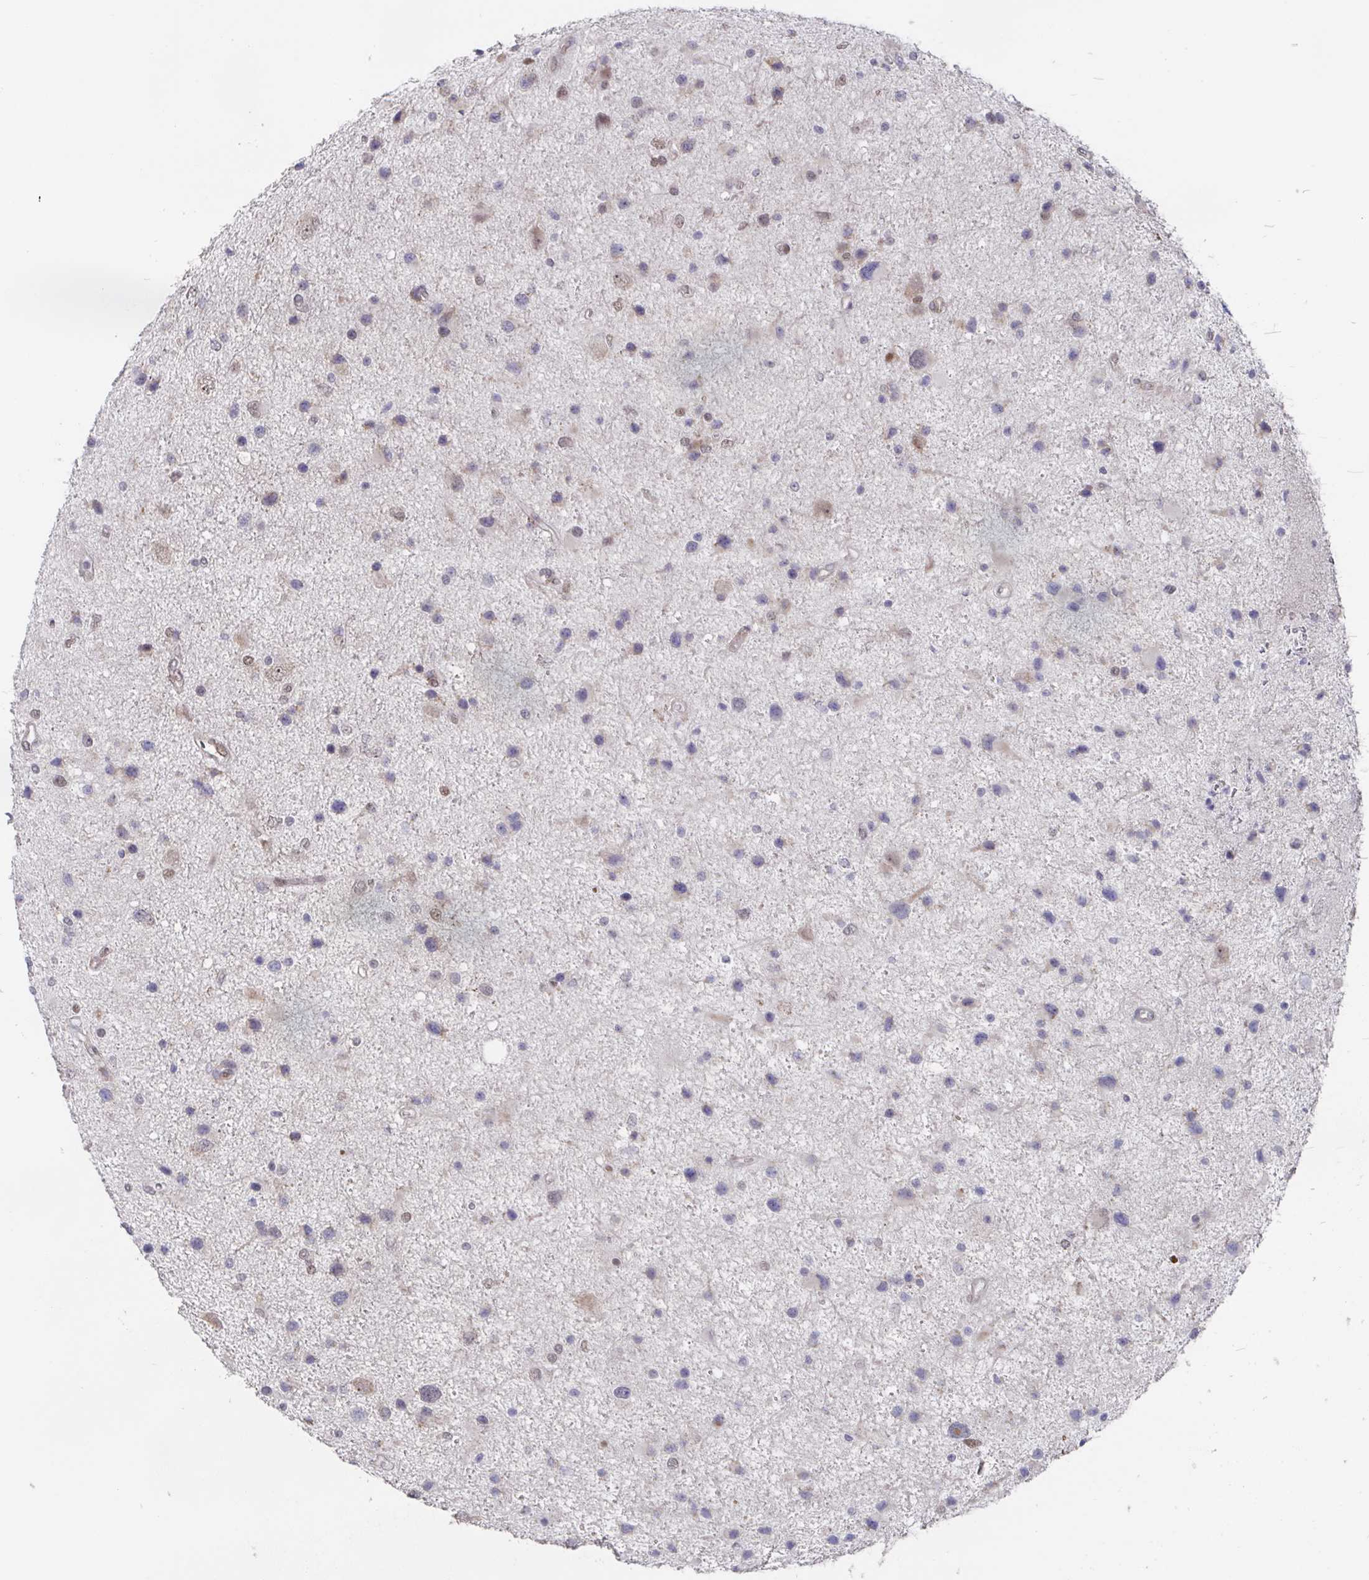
{"staining": {"intensity": "negative", "quantity": "none", "location": "none"}, "tissue": "glioma", "cell_type": "Tumor cells", "image_type": "cancer", "snomed": [{"axis": "morphology", "description": "Glioma, malignant, Low grade"}, {"axis": "topography", "description": "Brain"}], "caption": "DAB immunohistochemical staining of malignant glioma (low-grade) demonstrates no significant staining in tumor cells.", "gene": "POU2F3", "patient": {"sex": "female", "age": 32}}